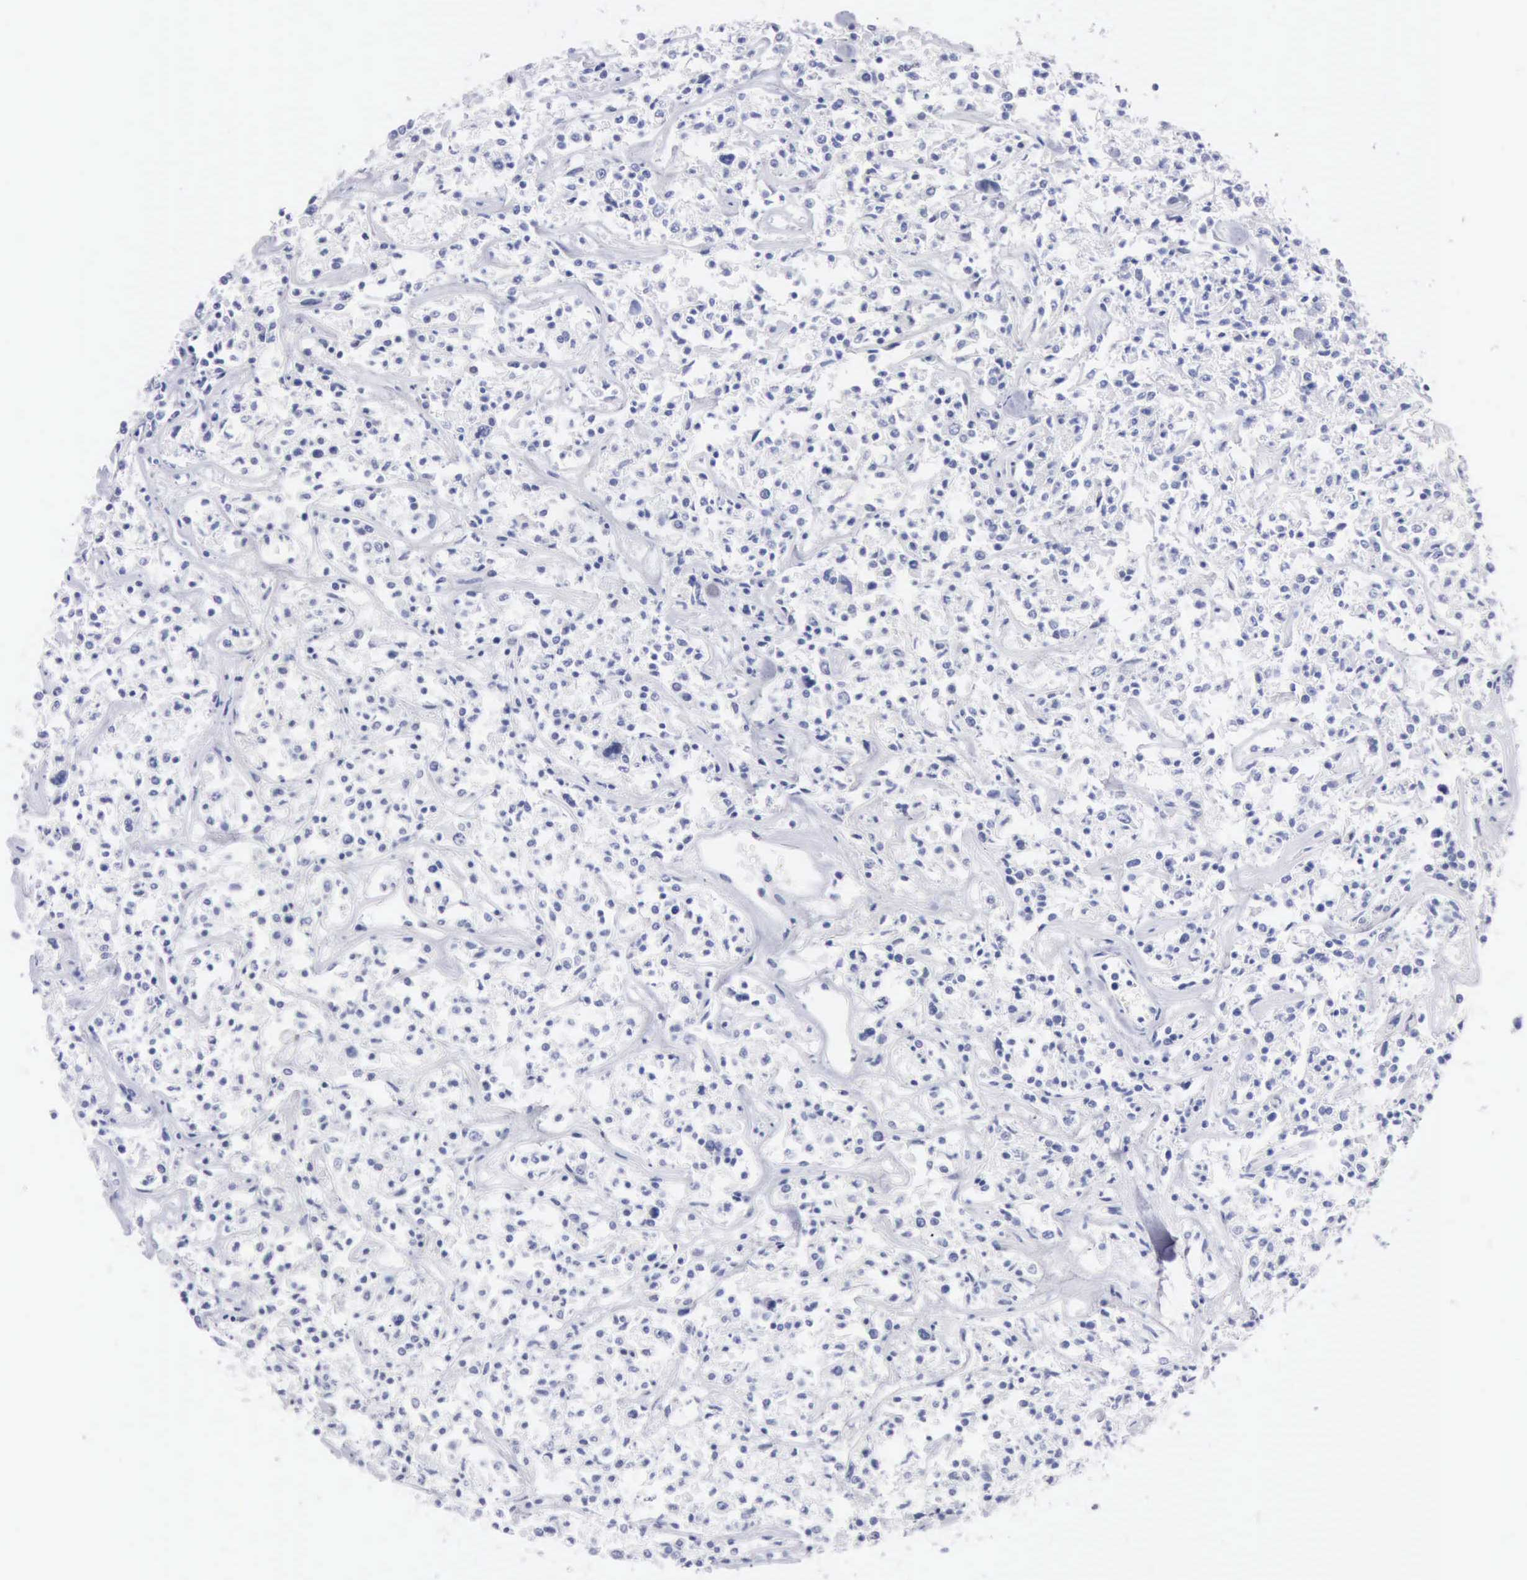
{"staining": {"intensity": "negative", "quantity": "none", "location": "none"}, "tissue": "lymphoma", "cell_type": "Tumor cells", "image_type": "cancer", "snomed": [{"axis": "morphology", "description": "Malignant lymphoma, non-Hodgkin's type, Low grade"}, {"axis": "topography", "description": "Small intestine"}], "caption": "The image demonstrates no significant positivity in tumor cells of malignant lymphoma, non-Hodgkin's type (low-grade).", "gene": "ANGEL1", "patient": {"sex": "female", "age": 59}}